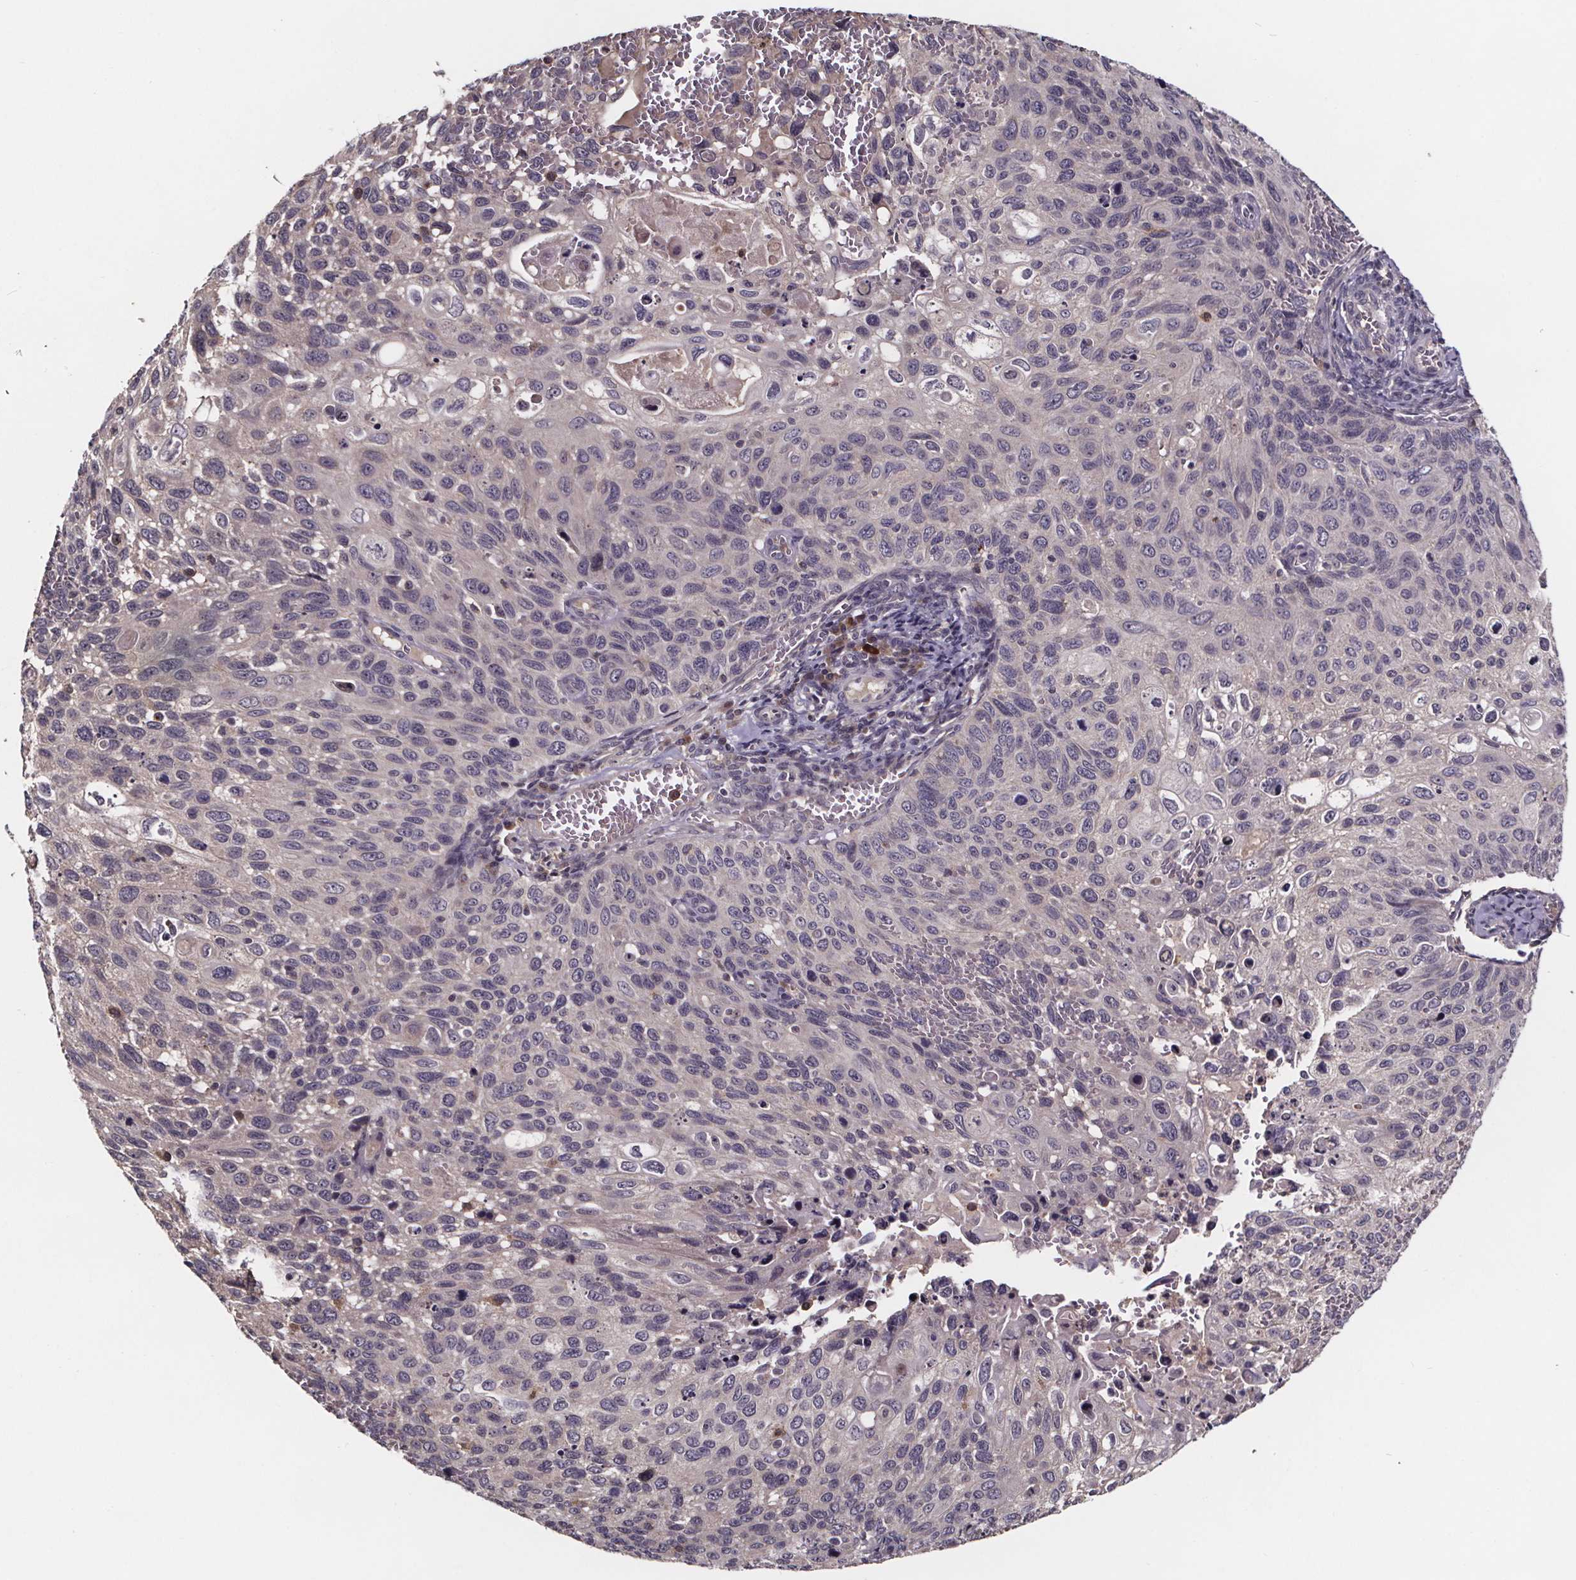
{"staining": {"intensity": "negative", "quantity": "none", "location": "none"}, "tissue": "cervical cancer", "cell_type": "Tumor cells", "image_type": "cancer", "snomed": [{"axis": "morphology", "description": "Squamous cell carcinoma, NOS"}, {"axis": "topography", "description": "Cervix"}], "caption": "This is an immunohistochemistry histopathology image of cervical squamous cell carcinoma. There is no positivity in tumor cells.", "gene": "SMIM1", "patient": {"sex": "female", "age": 70}}